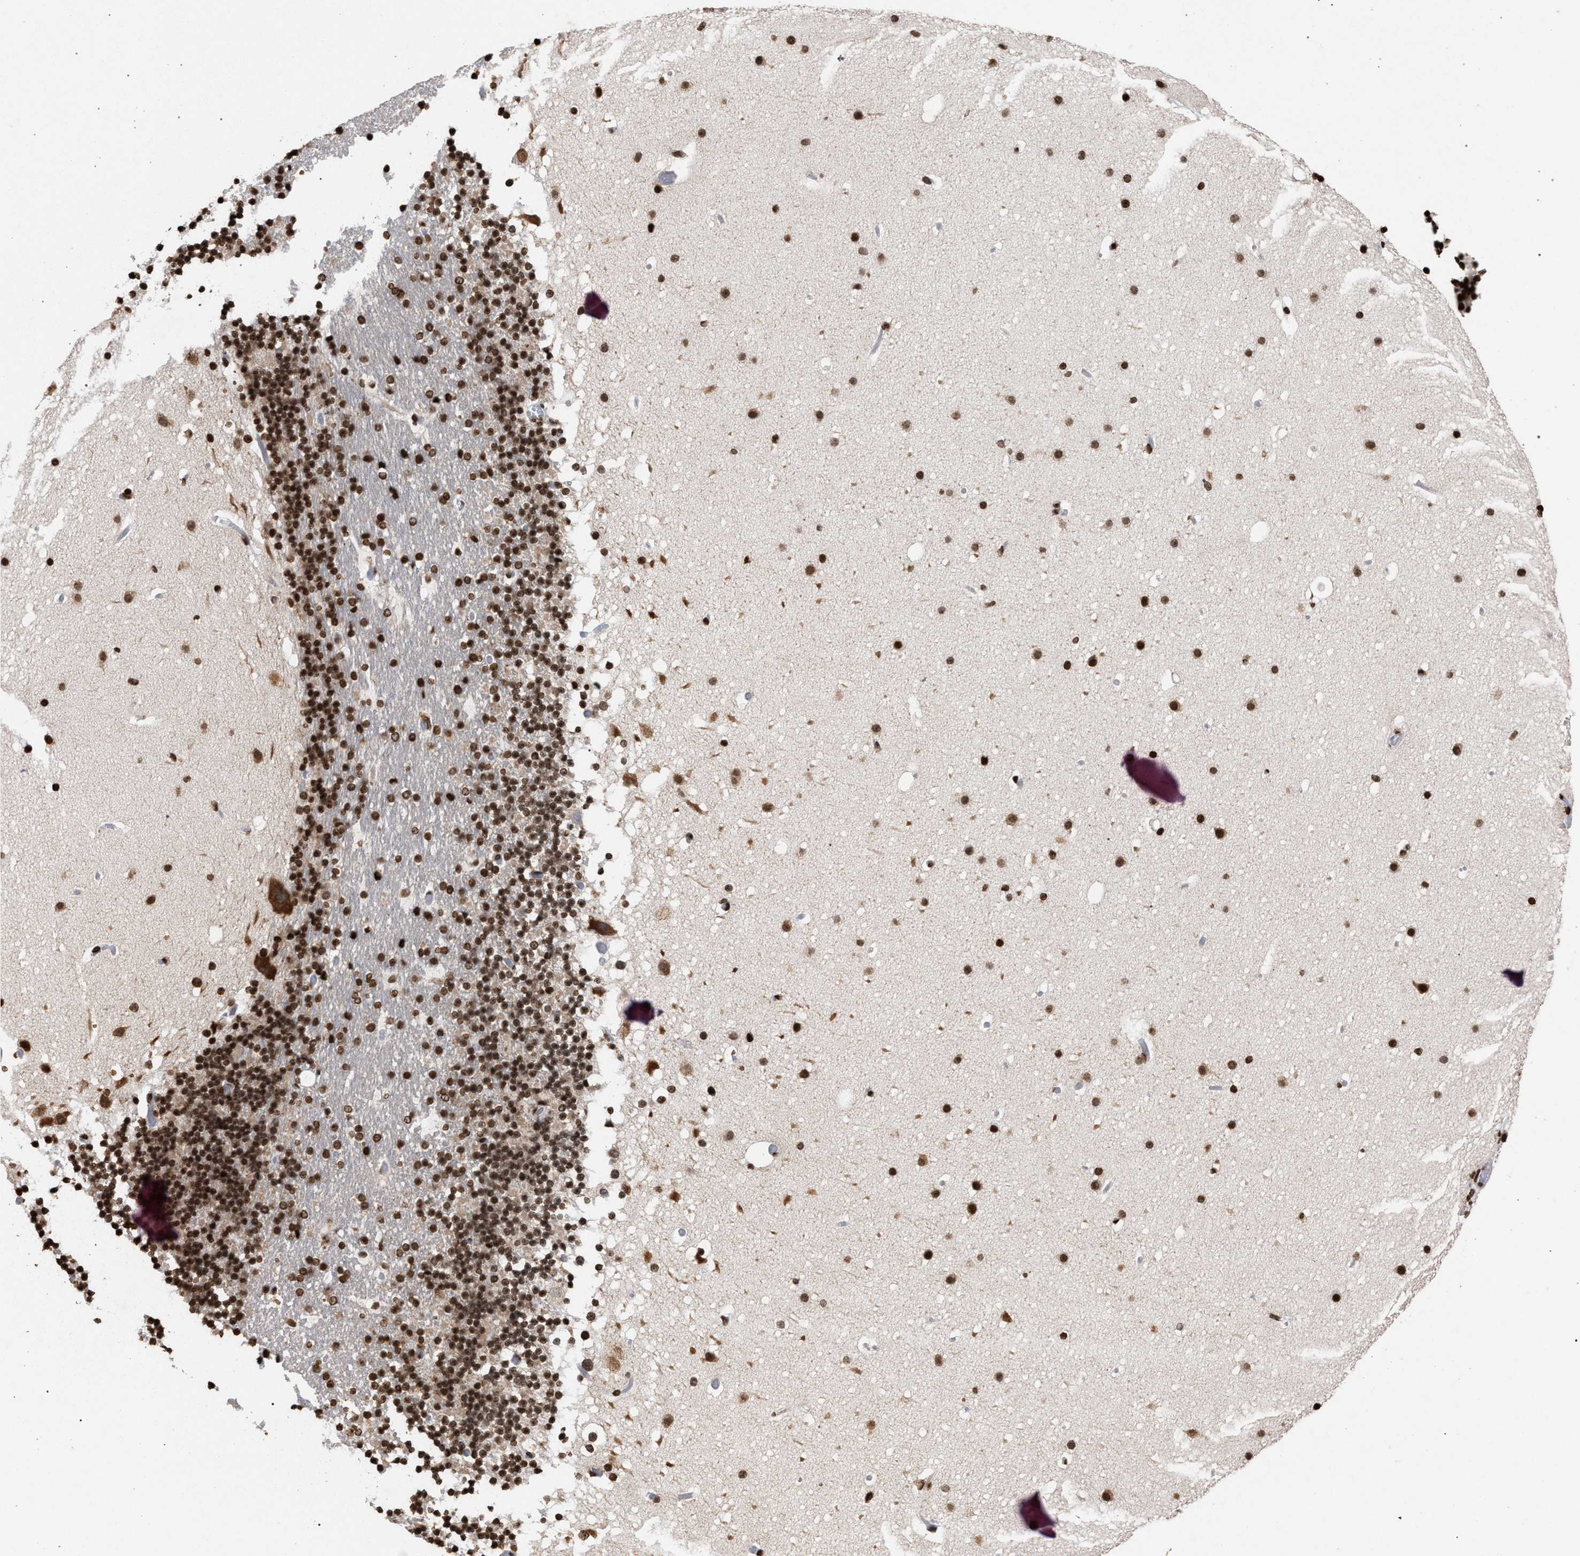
{"staining": {"intensity": "strong", "quantity": ">75%", "location": "nuclear"}, "tissue": "cerebellum", "cell_type": "Cells in granular layer", "image_type": "normal", "snomed": [{"axis": "morphology", "description": "Normal tissue, NOS"}, {"axis": "topography", "description": "Cerebellum"}], "caption": "Normal cerebellum reveals strong nuclear expression in about >75% of cells in granular layer, visualized by immunohistochemistry. (Stains: DAB (3,3'-diaminobenzidine) in brown, nuclei in blue, Microscopy: brightfield microscopy at high magnification).", "gene": "FOXD3", "patient": {"sex": "male", "age": 57}}